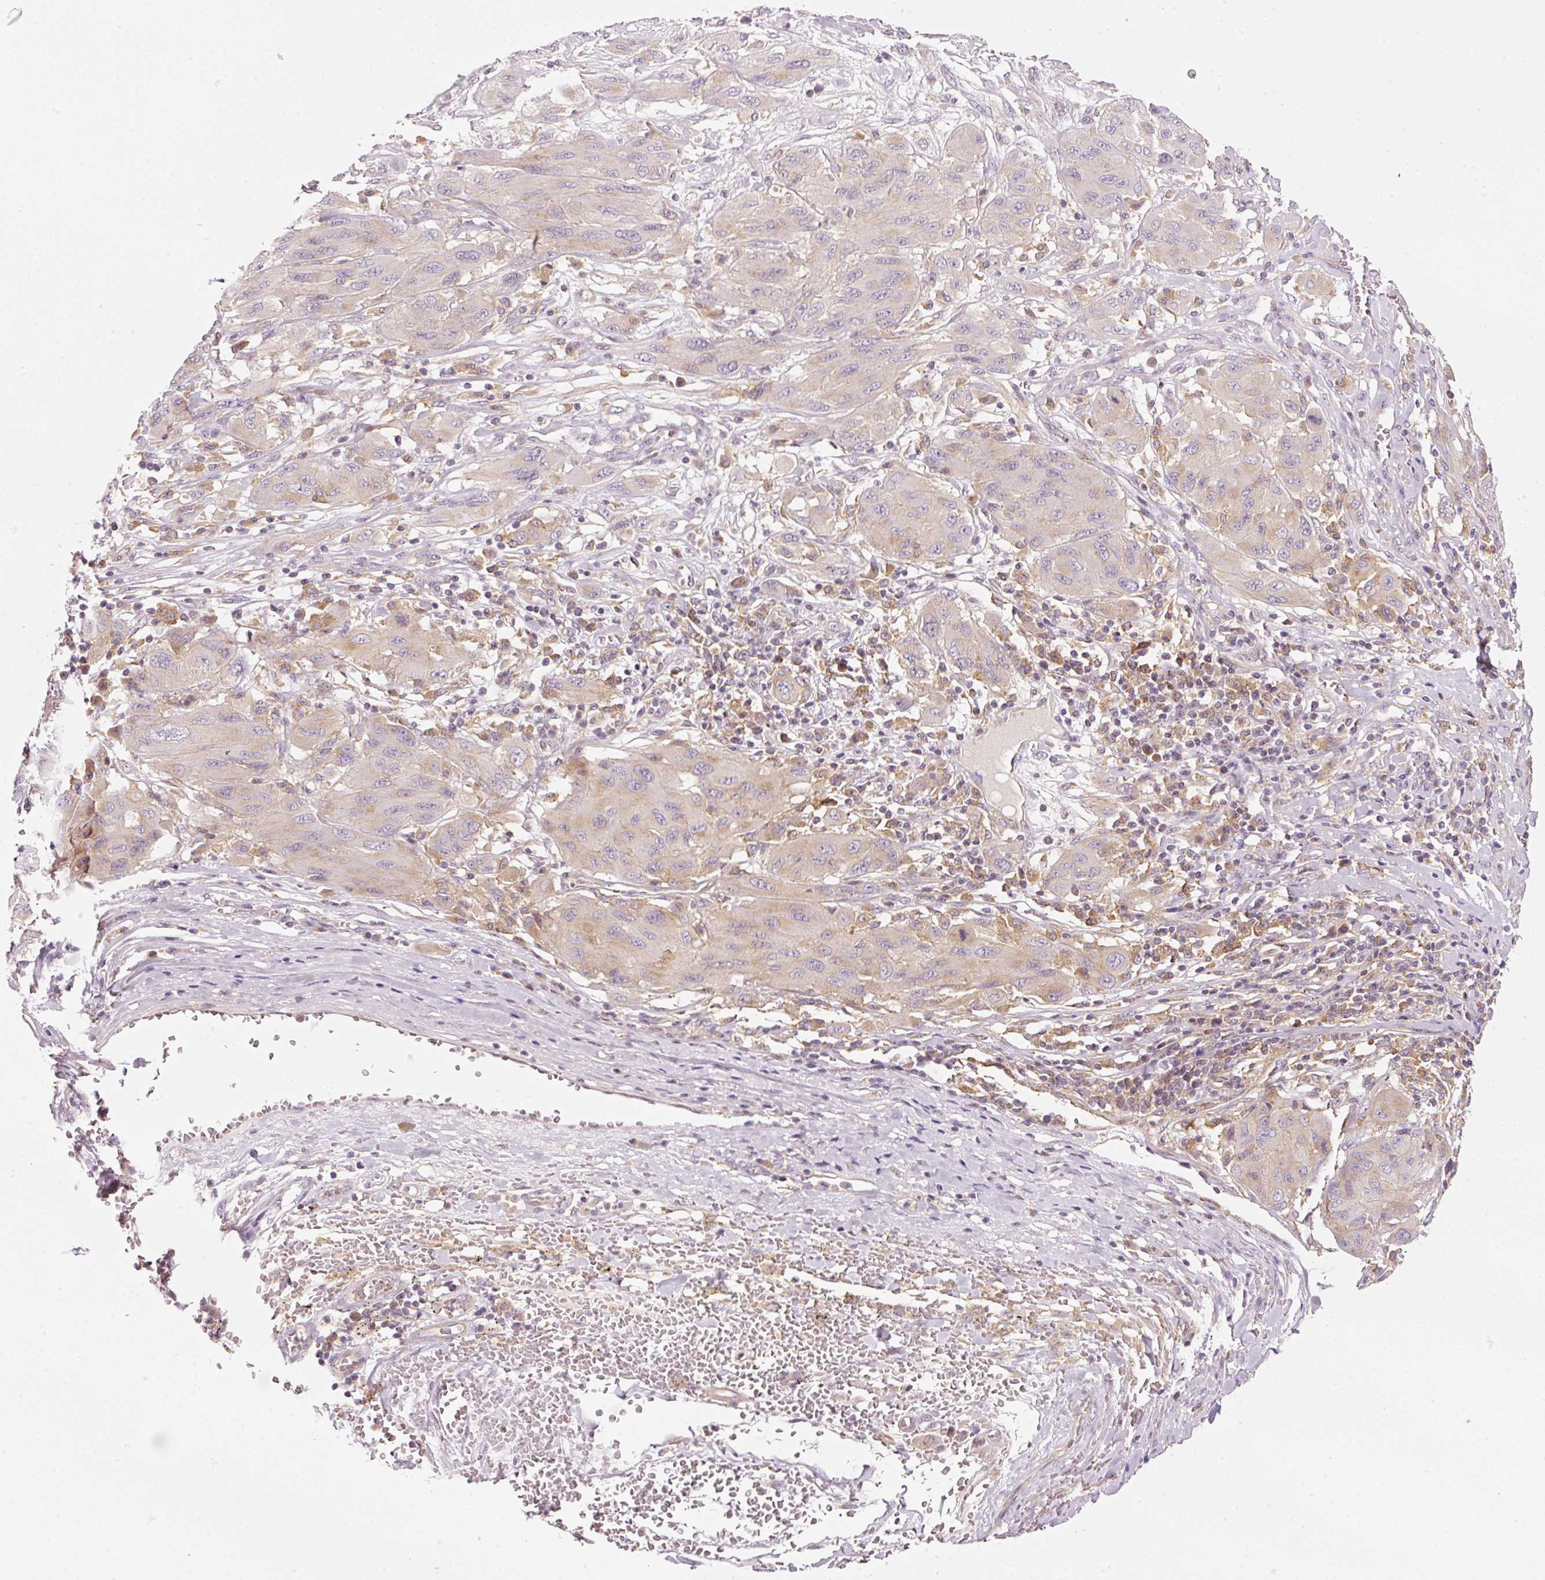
{"staining": {"intensity": "weak", "quantity": "<25%", "location": "cytoplasmic/membranous"}, "tissue": "melanoma", "cell_type": "Tumor cells", "image_type": "cancer", "snomed": [{"axis": "morphology", "description": "Malignant melanoma, NOS"}, {"axis": "topography", "description": "Skin"}], "caption": "The photomicrograph demonstrates no staining of tumor cells in melanoma. (Stains: DAB (3,3'-diaminobenzidine) immunohistochemistry with hematoxylin counter stain, Microscopy: brightfield microscopy at high magnification).", "gene": "NAPA", "patient": {"sex": "female", "age": 91}}